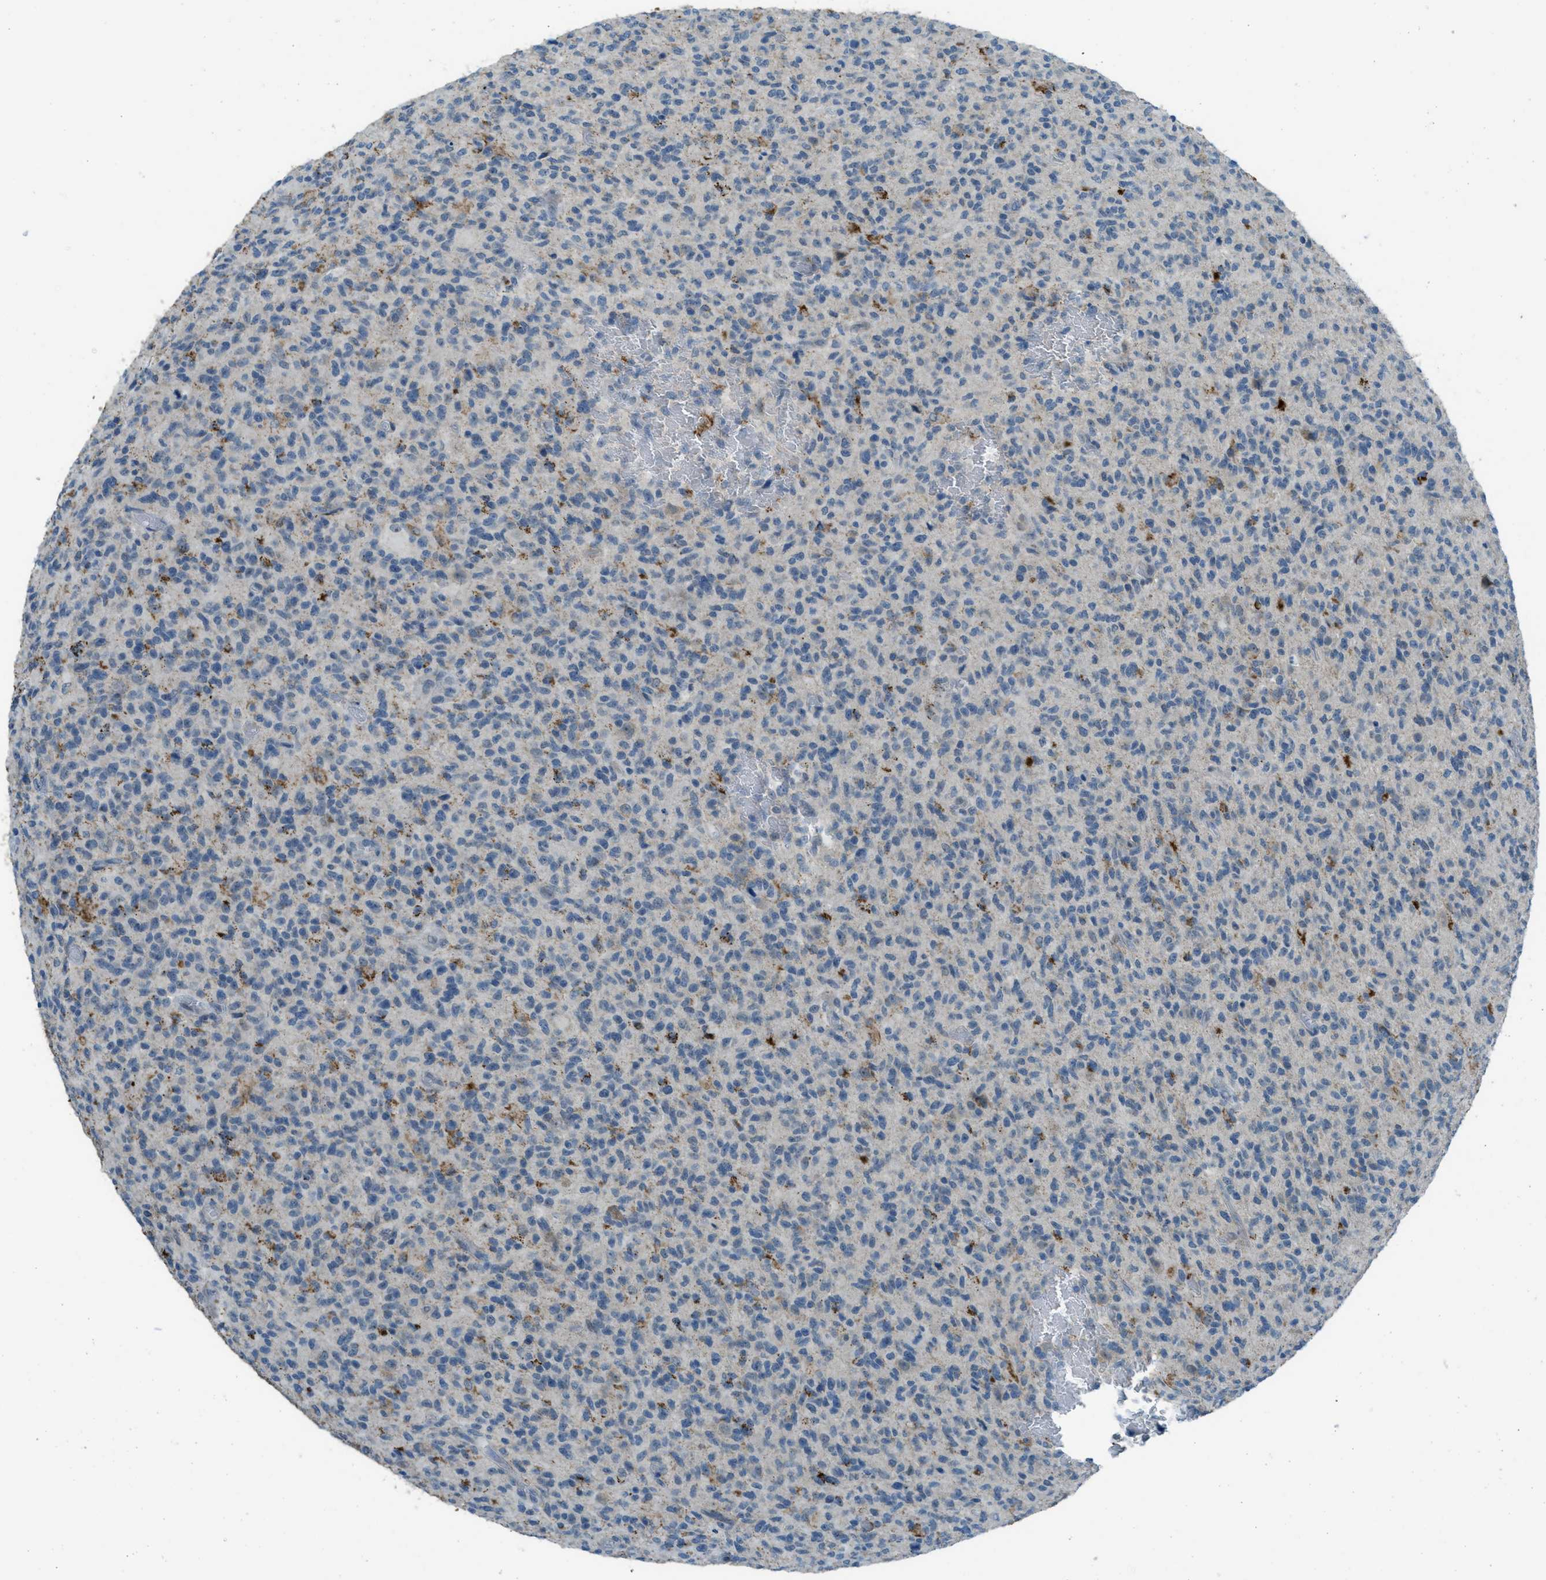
{"staining": {"intensity": "weak", "quantity": "<25%", "location": "cytoplasmic/membranous"}, "tissue": "glioma", "cell_type": "Tumor cells", "image_type": "cancer", "snomed": [{"axis": "morphology", "description": "Glioma, malignant, High grade"}, {"axis": "topography", "description": "Brain"}], "caption": "This photomicrograph is of high-grade glioma (malignant) stained with immunohistochemistry (IHC) to label a protein in brown with the nuclei are counter-stained blue. There is no positivity in tumor cells.", "gene": "CDON", "patient": {"sex": "male", "age": 71}}